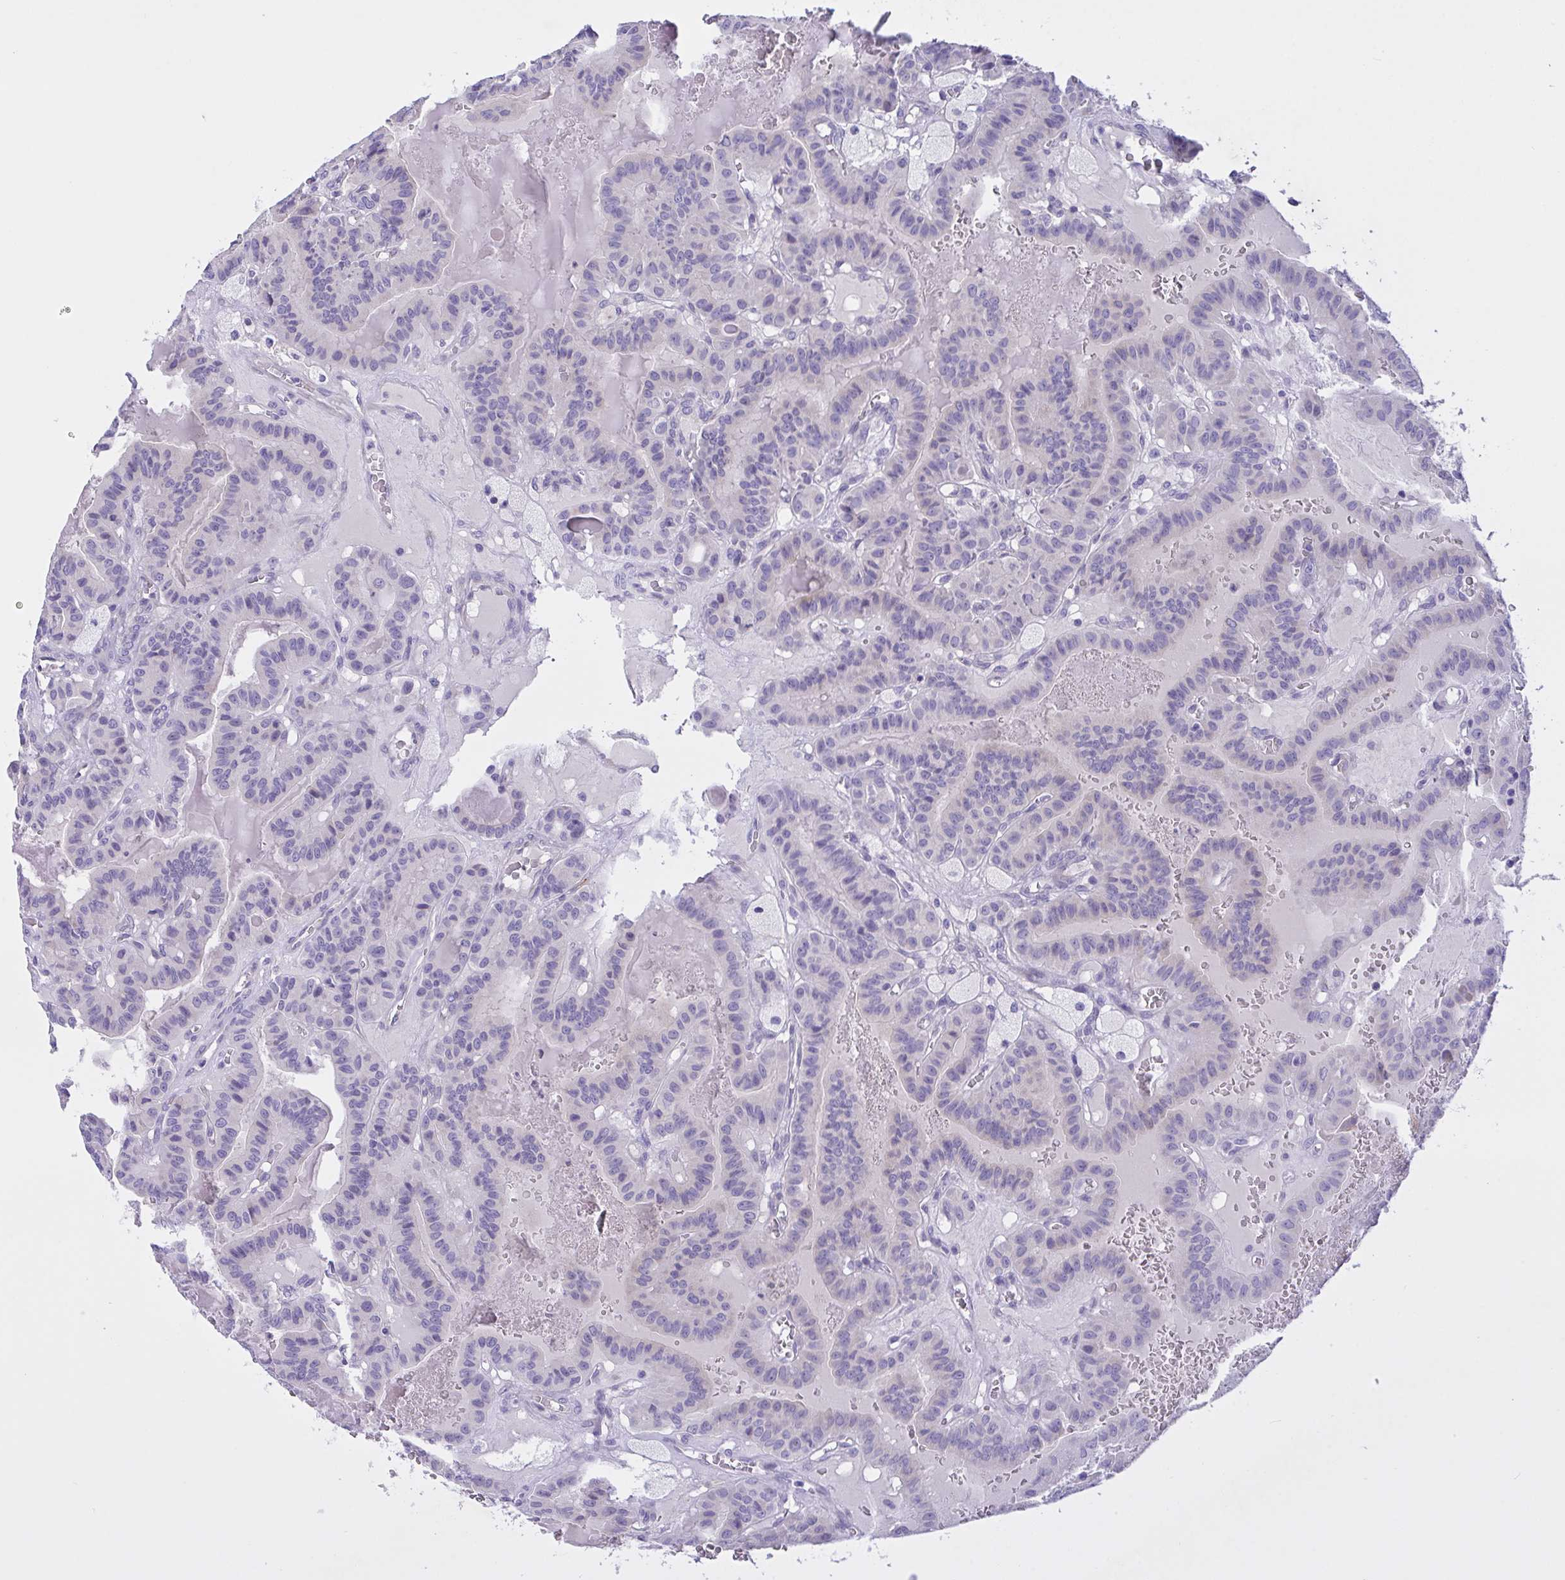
{"staining": {"intensity": "negative", "quantity": "none", "location": "none"}, "tissue": "thyroid cancer", "cell_type": "Tumor cells", "image_type": "cancer", "snomed": [{"axis": "morphology", "description": "Papillary adenocarcinoma, NOS"}, {"axis": "topography", "description": "Thyroid gland"}], "caption": "A high-resolution image shows immunohistochemistry staining of thyroid cancer (papillary adenocarcinoma), which exhibits no significant expression in tumor cells.", "gene": "FAM86B1", "patient": {"sex": "male", "age": 87}}